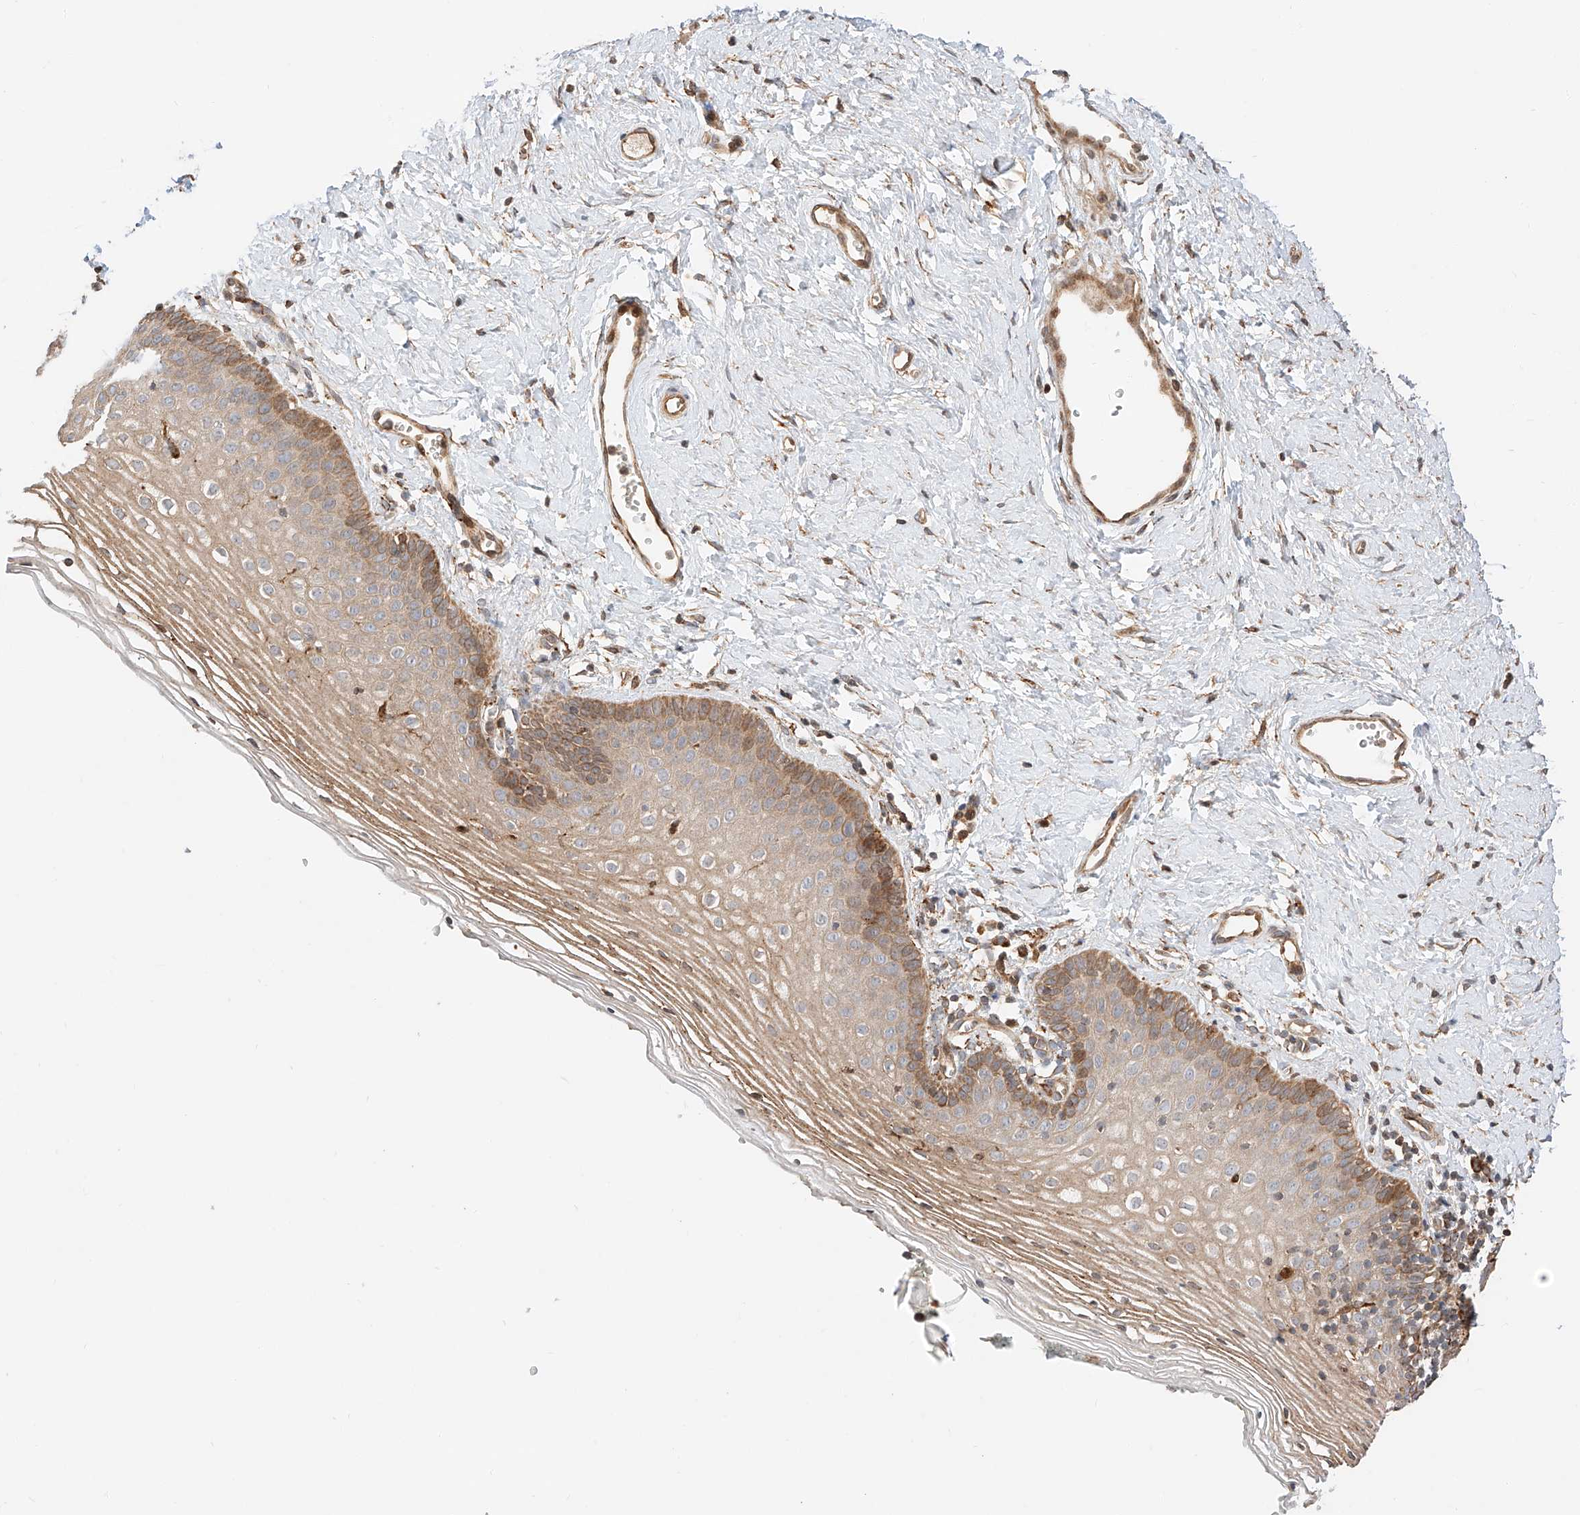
{"staining": {"intensity": "moderate", "quantity": ">75%", "location": "cytoplasmic/membranous"}, "tissue": "vagina", "cell_type": "Squamous epithelial cells", "image_type": "normal", "snomed": [{"axis": "morphology", "description": "Normal tissue, NOS"}, {"axis": "topography", "description": "Vagina"}], "caption": "Protein staining shows moderate cytoplasmic/membranous staining in about >75% of squamous epithelial cells in normal vagina. The protein is stained brown, and the nuclei are stained in blue (DAB IHC with brightfield microscopy, high magnification).", "gene": "ZNF84", "patient": {"sex": "female", "age": 32}}